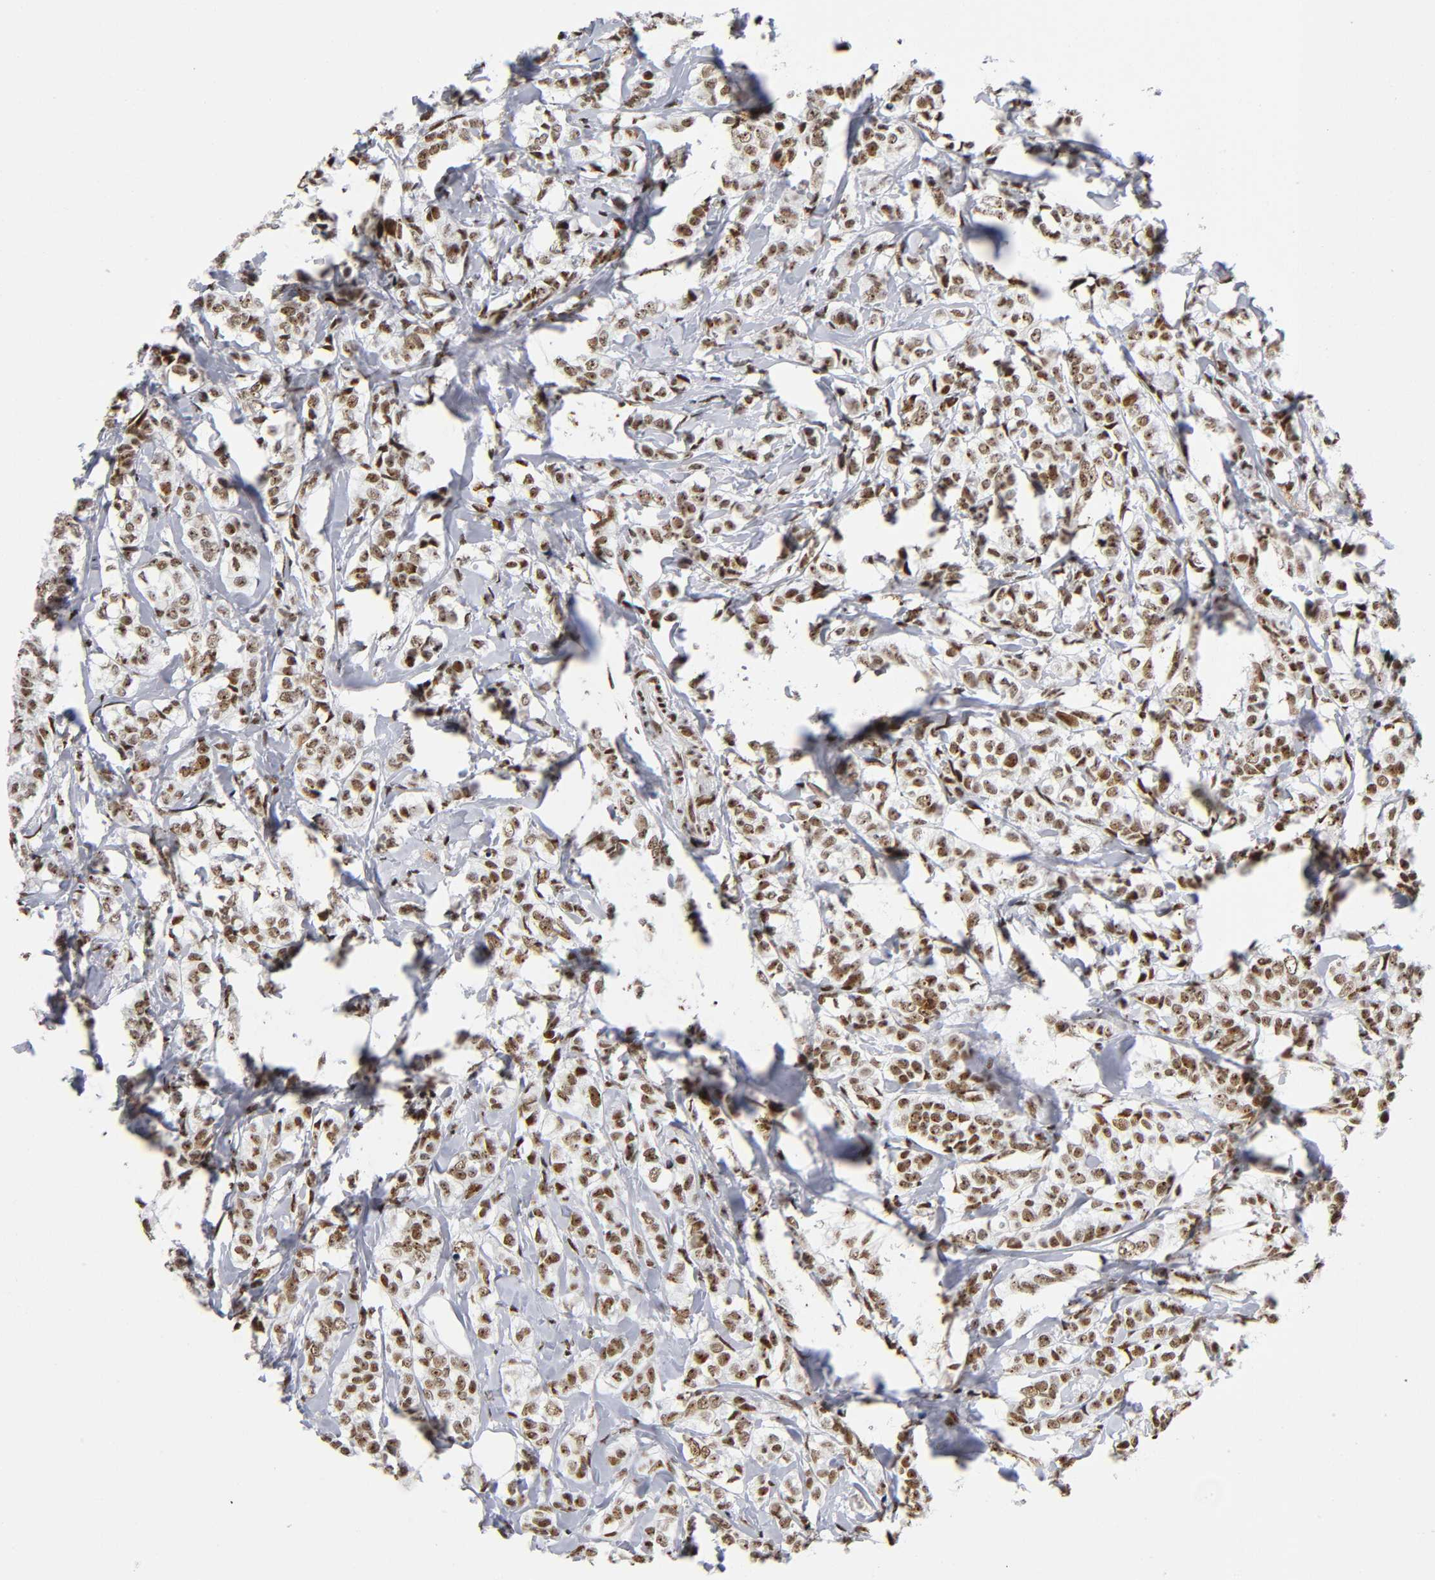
{"staining": {"intensity": "moderate", "quantity": ">75%", "location": "nuclear"}, "tissue": "breast cancer", "cell_type": "Tumor cells", "image_type": "cancer", "snomed": [{"axis": "morphology", "description": "Lobular carcinoma"}, {"axis": "topography", "description": "Breast"}], "caption": "A brown stain labels moderate nuclear staining of a protein in human breast lobular carcinoma tumor cells.", "gene": "UBTF", "patient": {"sex": "female", "age": 60}}